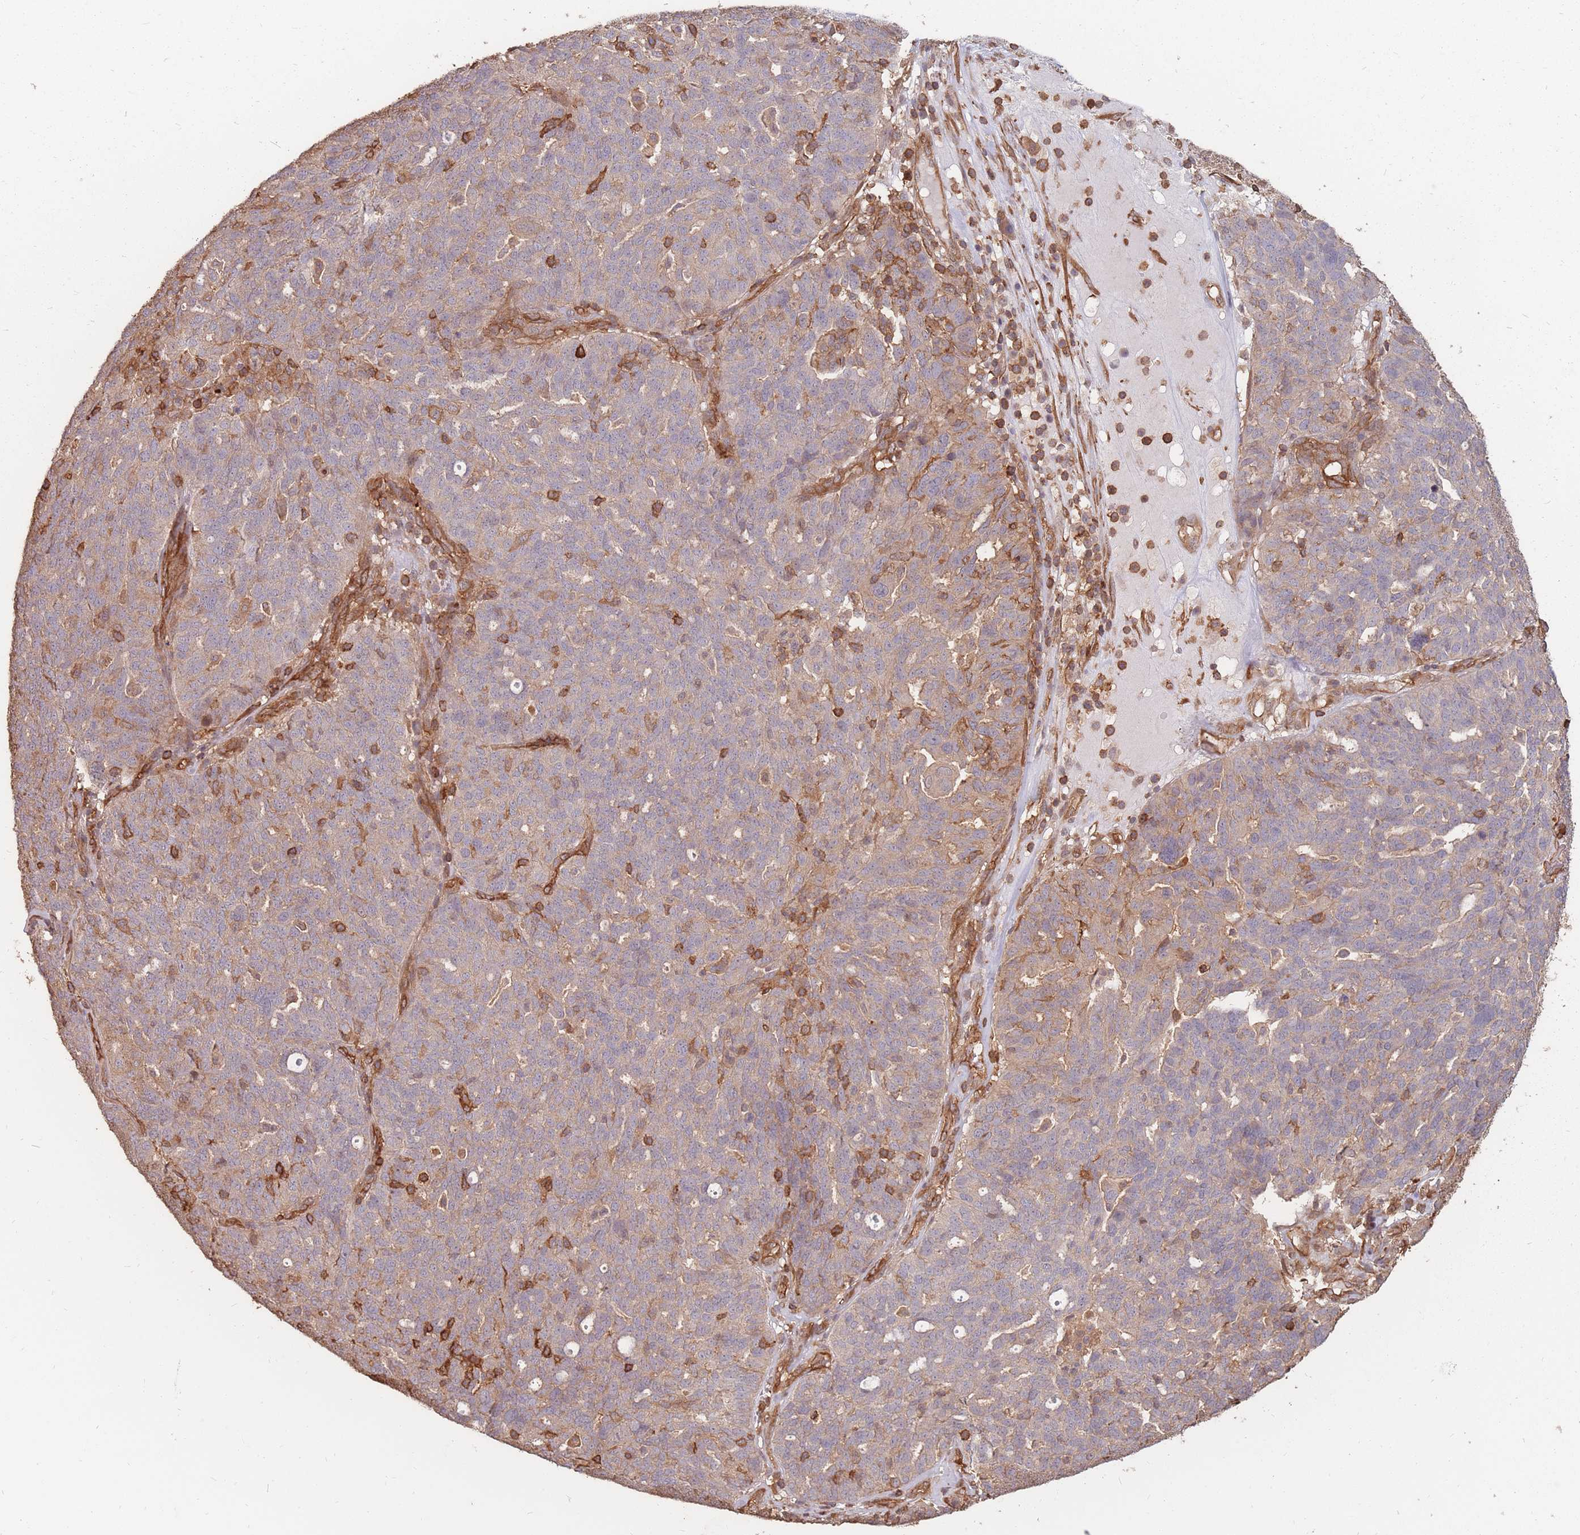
{"staining": {"intensity": "moderate", "quantity": "25%-75%", "location": "cytoplasmic/membranous"}, "tissue": "ovarian cancer", "cell_type": "Tumor cells", "image_type": "cancer", "snomed": [{"axis": "morphology", "description": "Cystadenocarcinoma, serous, NOS"}, {"axis": "topography", "description": "Ovary"}], "caption": "Ovarian cancer tissue exhibits moderate cytoplasmic/membranous positivity in about 25%-75% of tumor cells, visualized by immunohistochemistry.", "gene": "PLS3", "patient": {"sex": "female", "age": 59}}